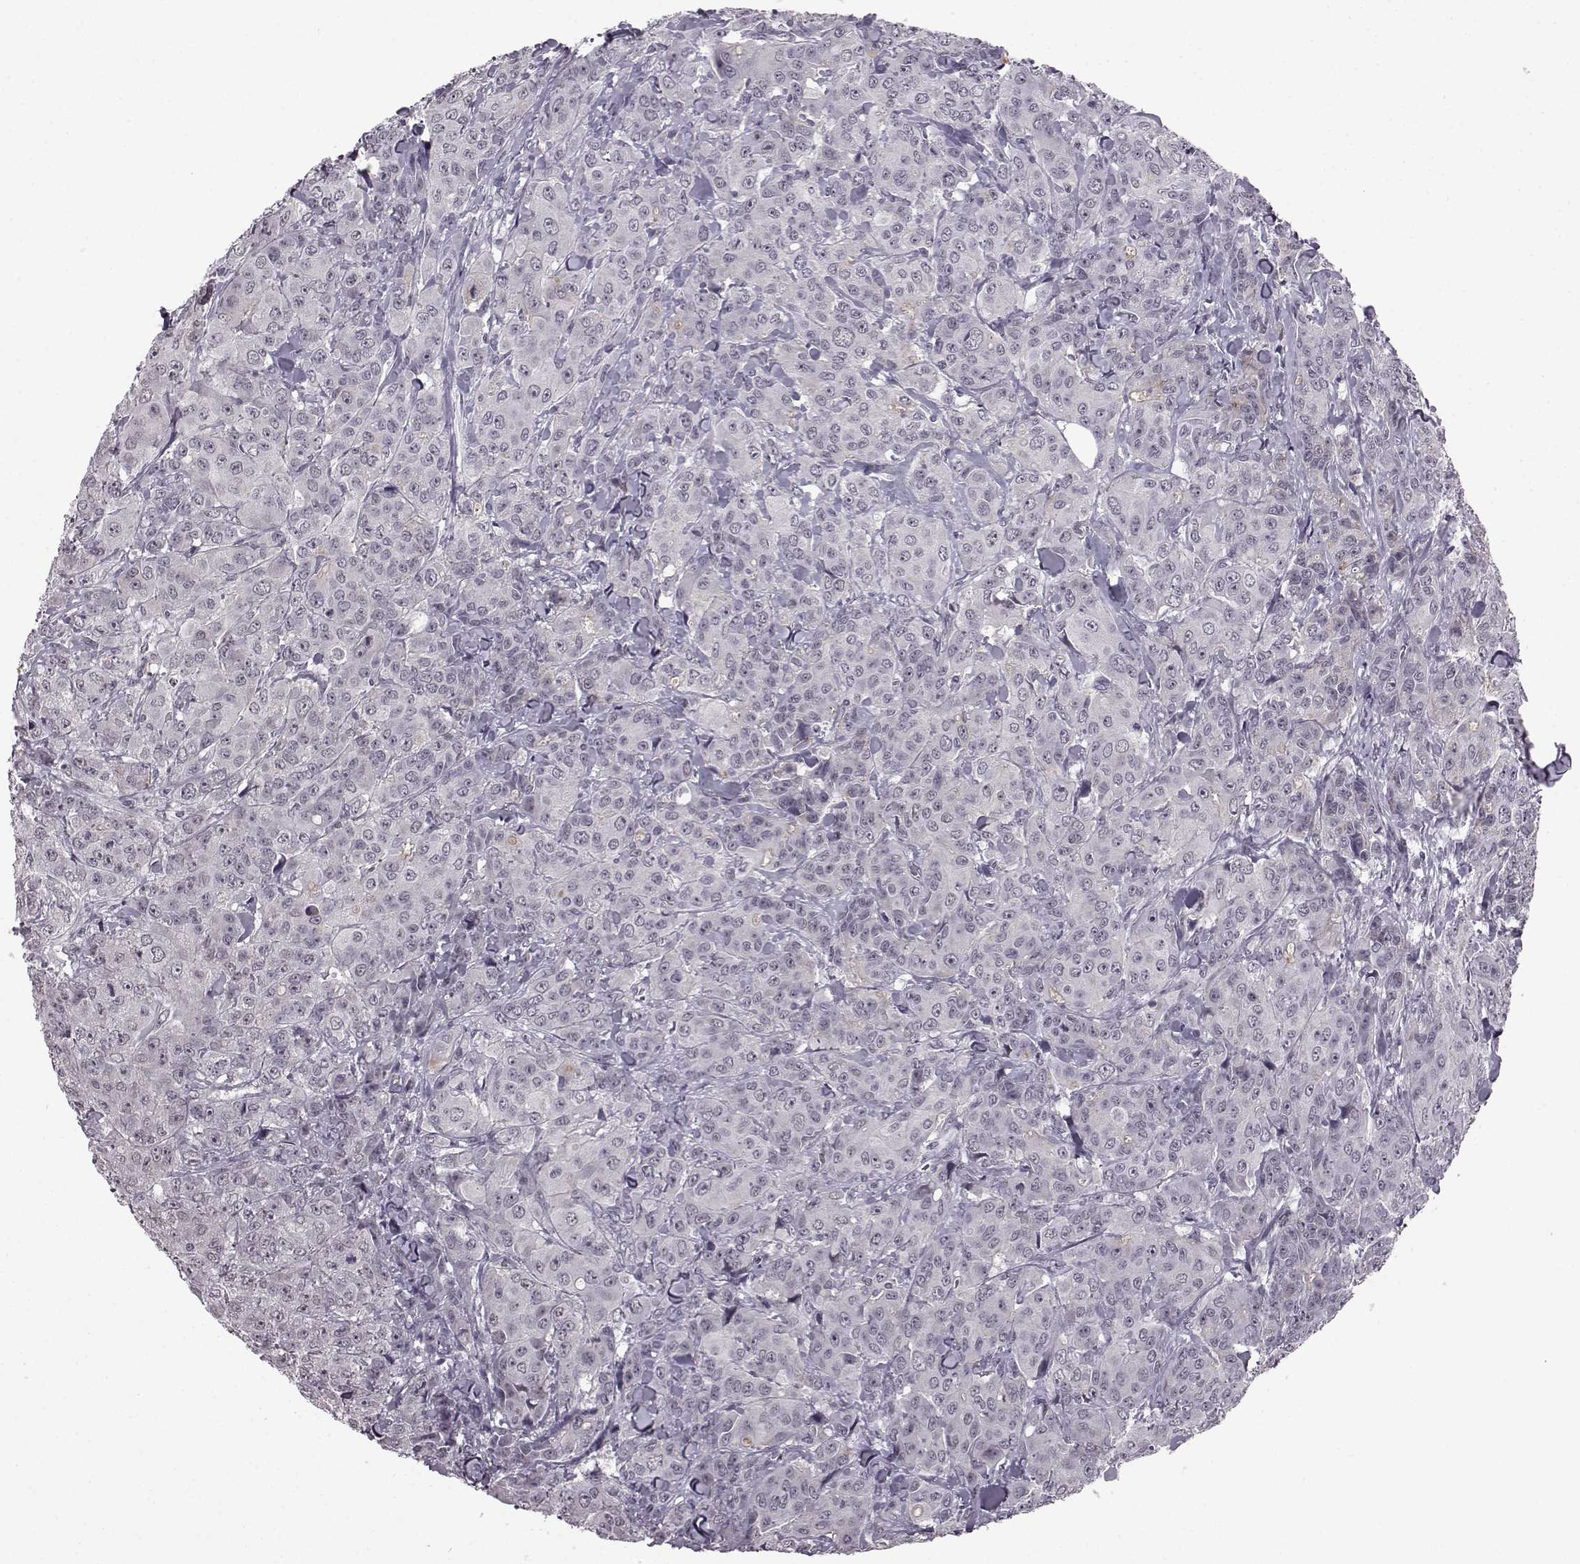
{"staining": {"intensity": "negative", "quantity": "none", "location": "none"}, "tissue": "breast cancer", "cell_type": "Tumor cells", "image_type": "cancer", "snomed": [{"axis": "morphology", "description": "Duct carcinoma"}, {"axis": "topography", "description": "Breast"}], "caption": "A high-resolution micrograph shows immunohistochemistry (IHC) staining of breast invasive ductal carcinoma, which reveals no significant staining in tumor cells.", "gene": "SLC28A2", "patient": {"sex": "female", "age": 43}}